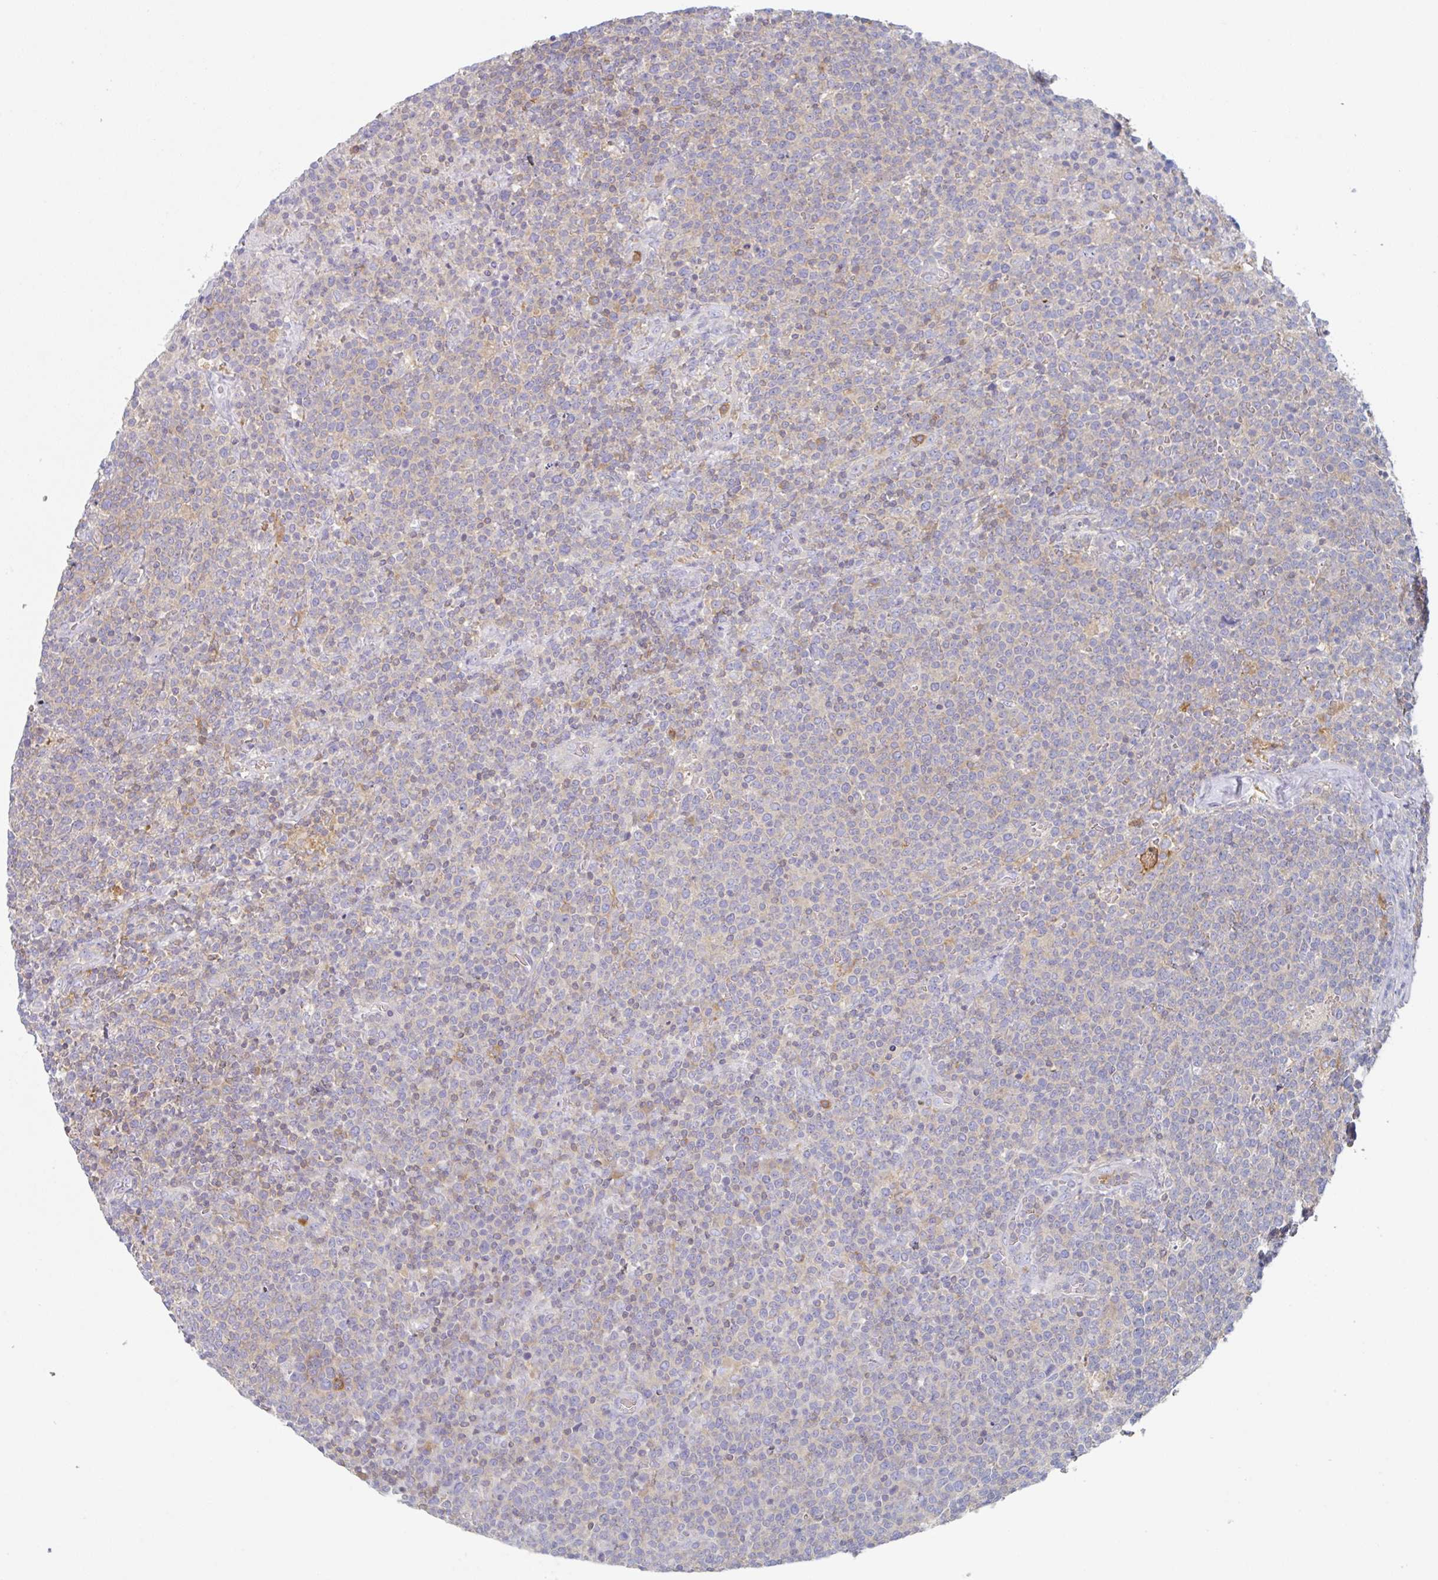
{"staining": {"intensity": "negative", "quantity": "none", "location": "none"}, "tissue": "lymphoma", "cell_type": "Tumor cells", "image_type": "cancer", "snomed": [{"axis": "morphology", "description": "Malignant lymphoma, non-Hodgkin's type, High grade"}, {"axis": "topography", "description": "Lymph node"}], "caption": "High-grade malignant lymphoma, non-Hodgkin's type was stained to show a protein in brown. There is no significant expression in tumor cells.", "gene": "AMPD2", "patient": {"sex": "male", "age": 61}}